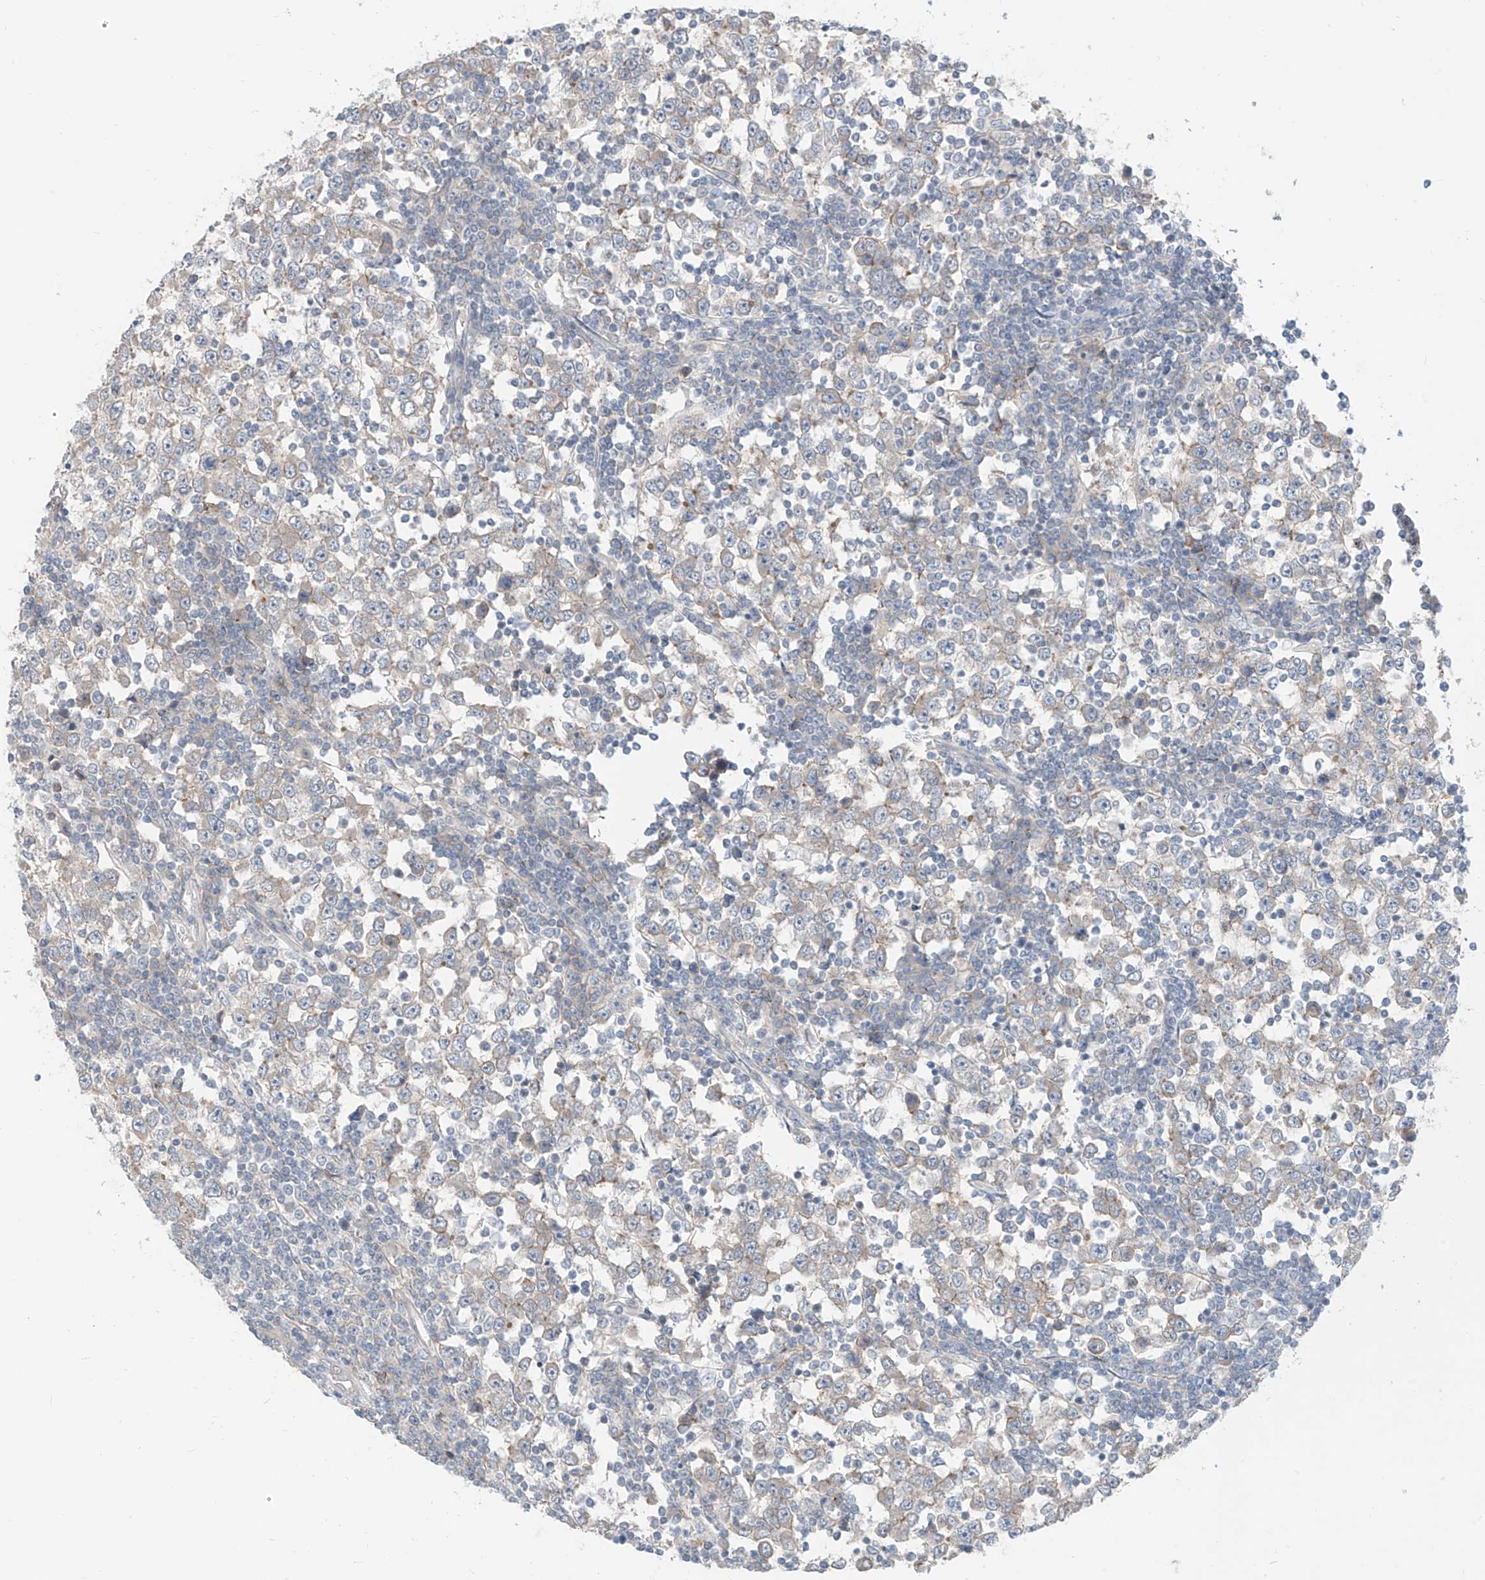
{"staining": {"intensity": "negative", "quantity": "none", "location": "none"}, "tissue": "testis cancer", "cell_type": "Tumor cells", "image_type": "cancer", "snomed": [{"axis": "morphology", "description": "Seminoma, NOS"}, {"axis": "topography", "description": "Testis"}], "caption": "Tumor cells show no significant protein staining in testis seminoma.", "gene": "ABLIM2", "patient": {"sex": "male", "age": 65}}